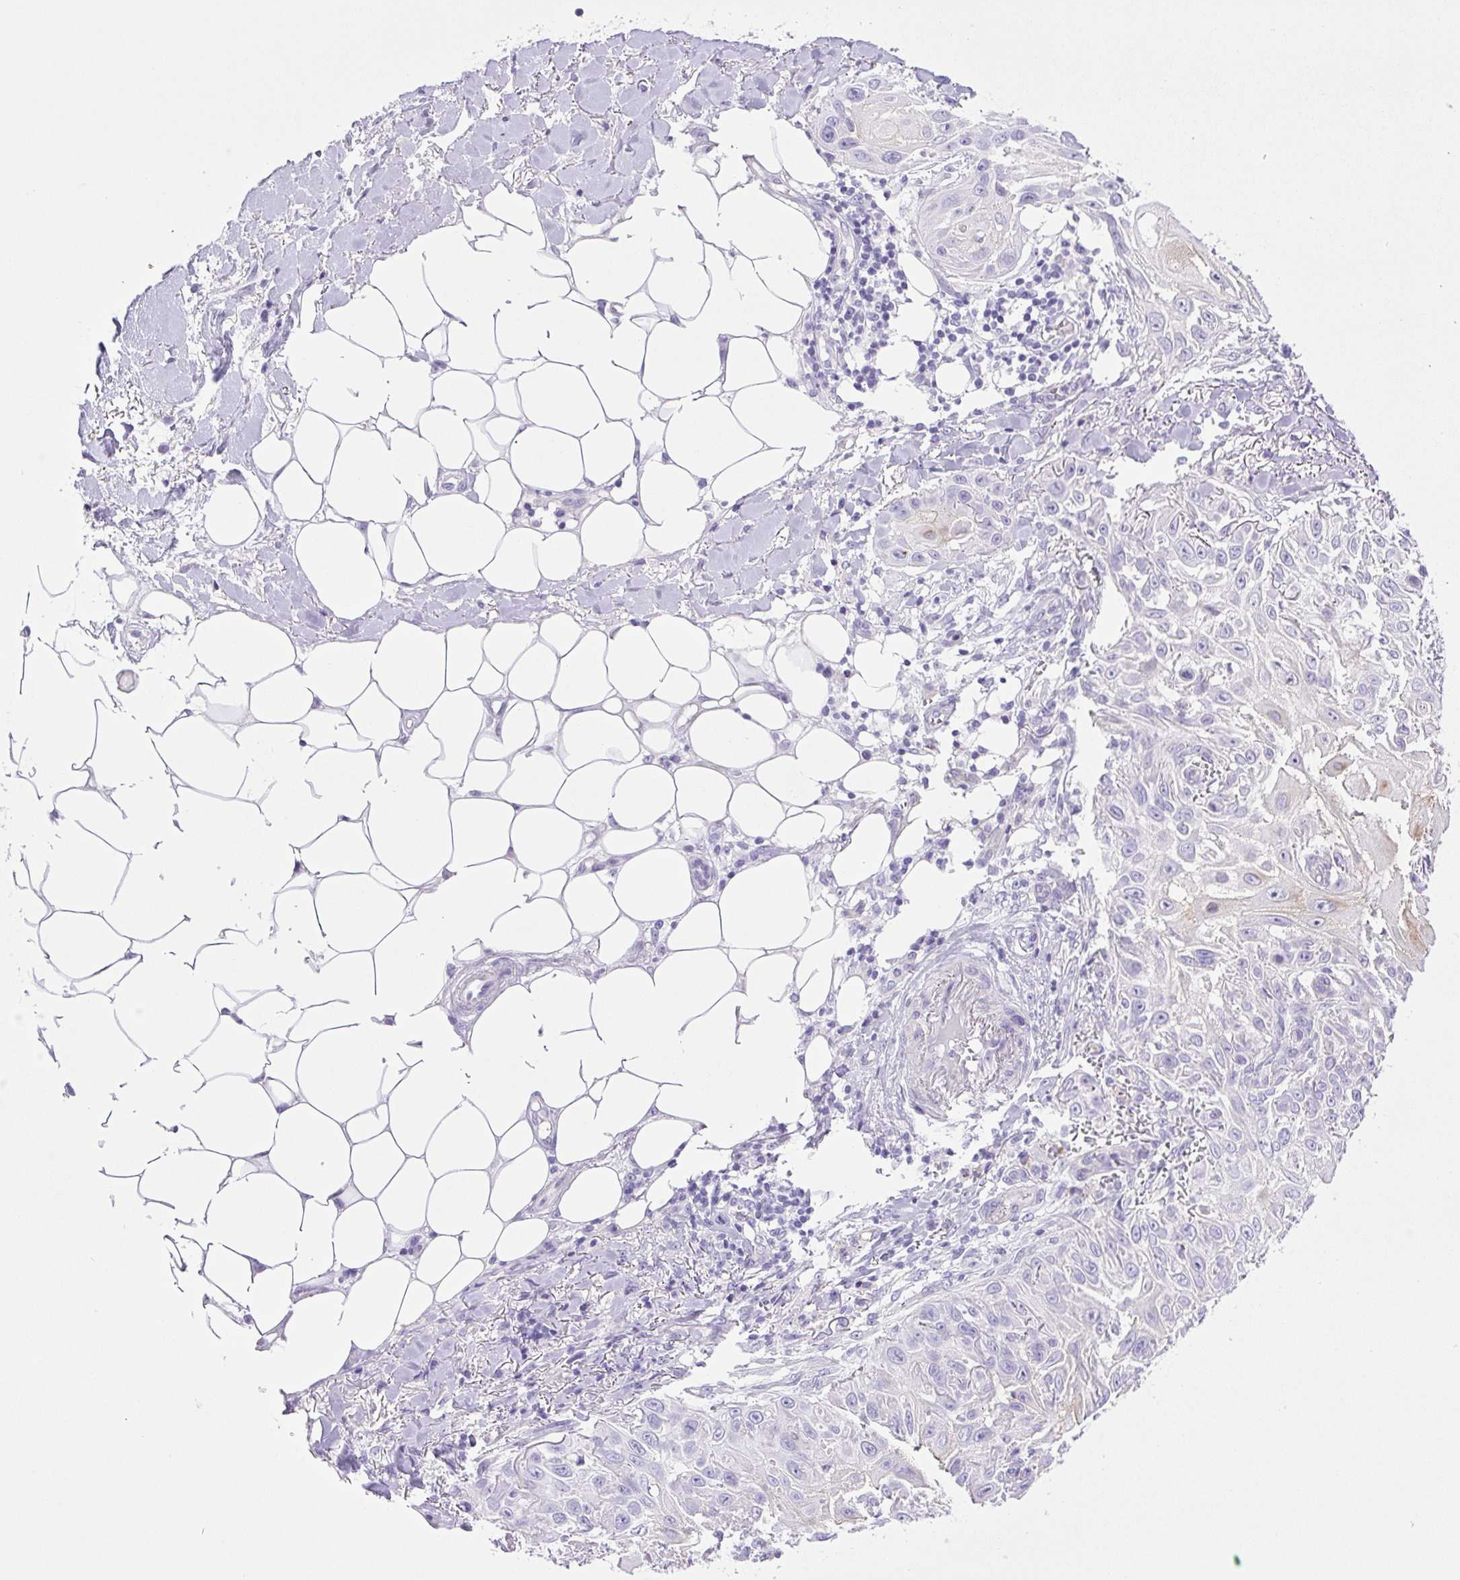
{"staining": {"intensity": "moderate", "quantity": "<25%", "location": "cytoplasmic/membranous"}, "tissue": "skin cancer", "cell_type": "Tumor cells", "image_type": "cancer", "snomed": [{"axis": "morphology", "description": "Squamous cell carcinoma, NOS"}, {"axis": "topography", "description": "Skin"}], "caption": "Tumor cells reveal moderate cytoplasmic/membranous positivity in about <25% of cells in skin cancer.", "gene": "CDSN", "patient": {"sex": "female", "age": 91}}